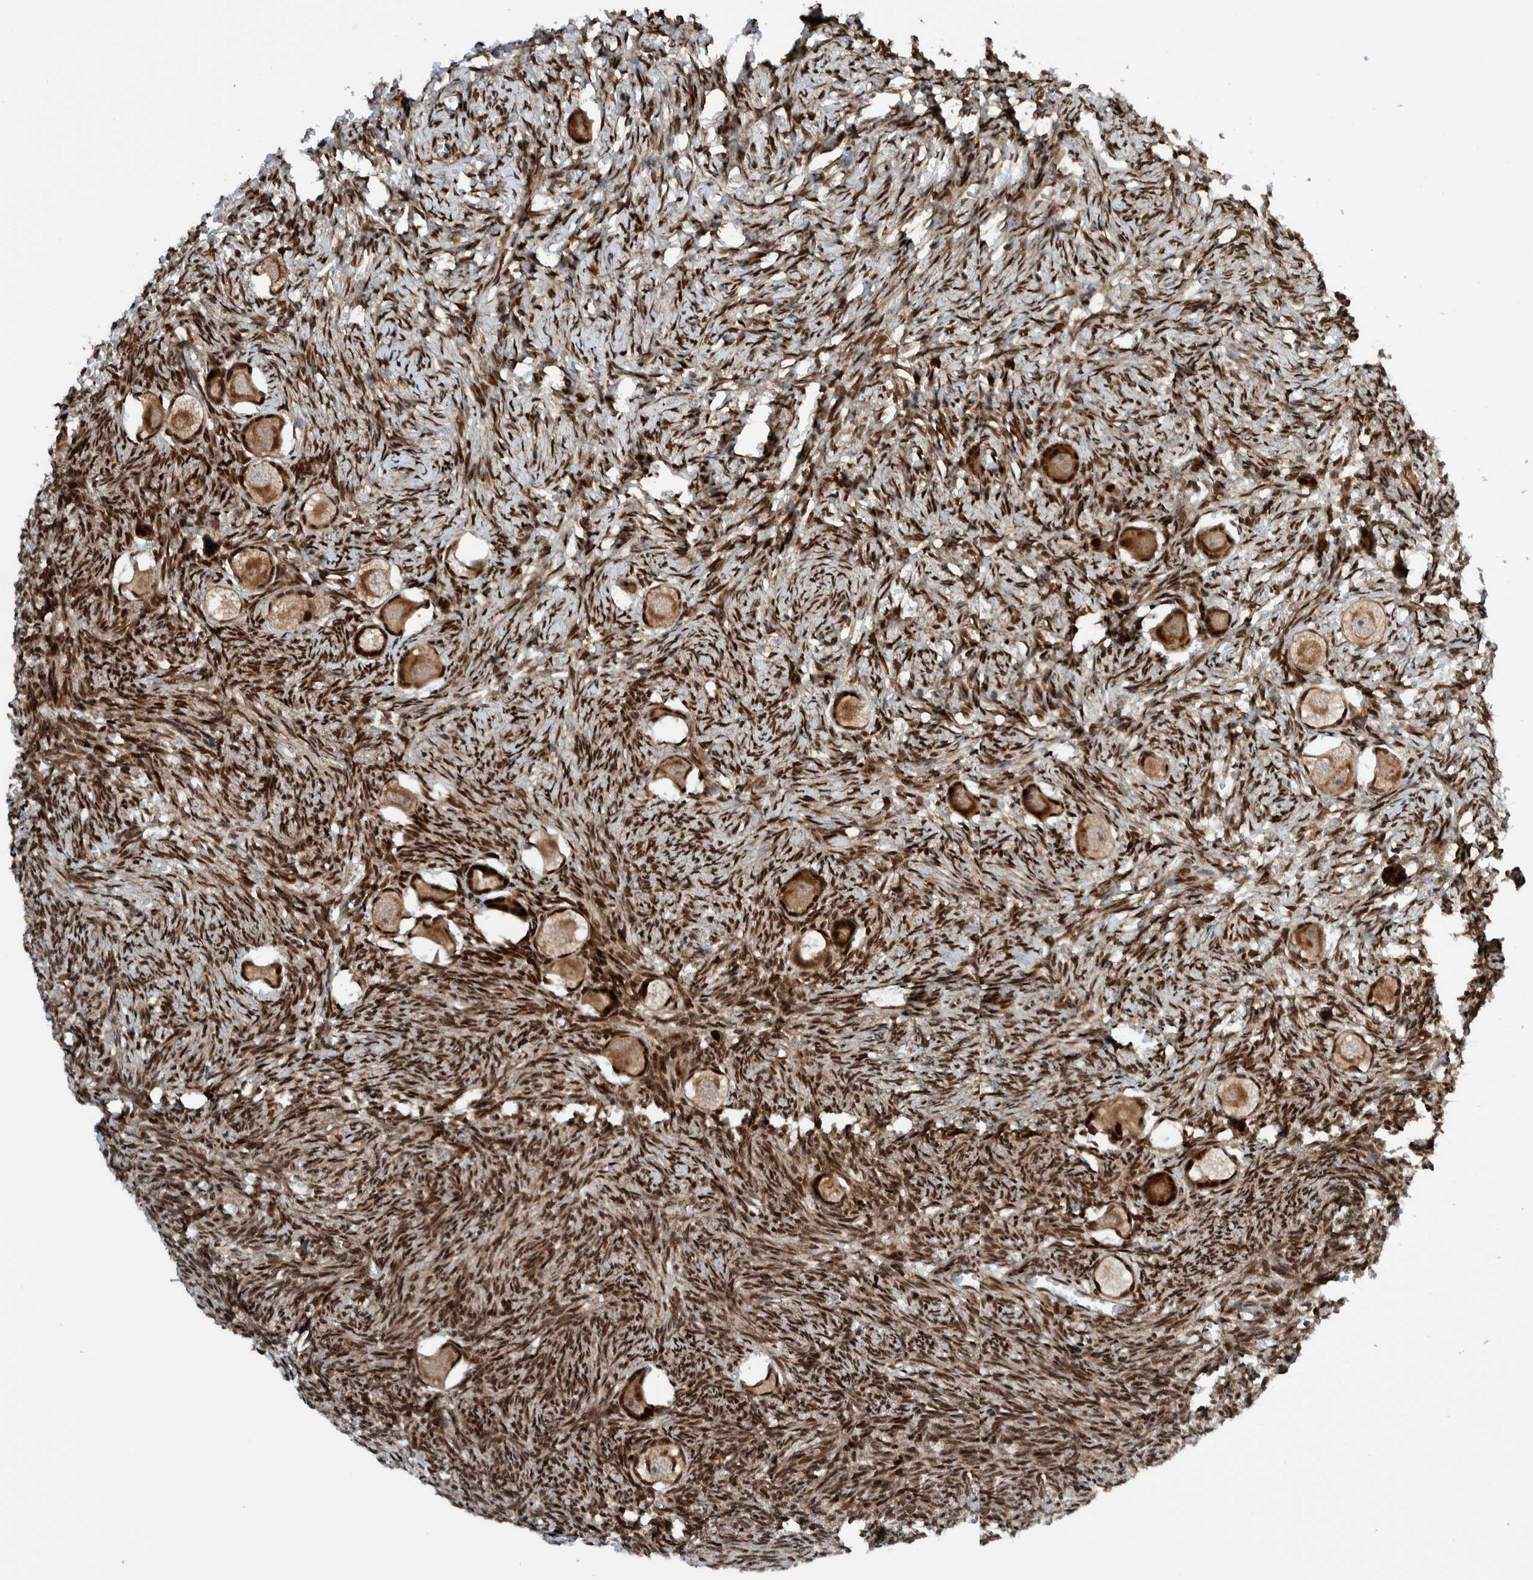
{"staining": {"intensity": "strong", "quantity": ">75%", "location": "cytoplasmic/membranous,nuclear"}, "tissue": "ovary", "cell_type": "Follicle cells", "image_type": "normal", "snomed": [{"axis": "morphology", "description": "Normal tissue, NOS"}, {"axis": "topography", "description": "Ovary"}], "caption": "Unremarkable ovary displays strong cytoplasmic/membranous,nuclear staining in approximately >75% of follicle cells The staining is performed using DAB brown chromogen to label protein expression. The nuclei are counter-stained blue using hematoxylin..", "gene": "ZNF366", "patient": {"sex": "female", "age": 27}}